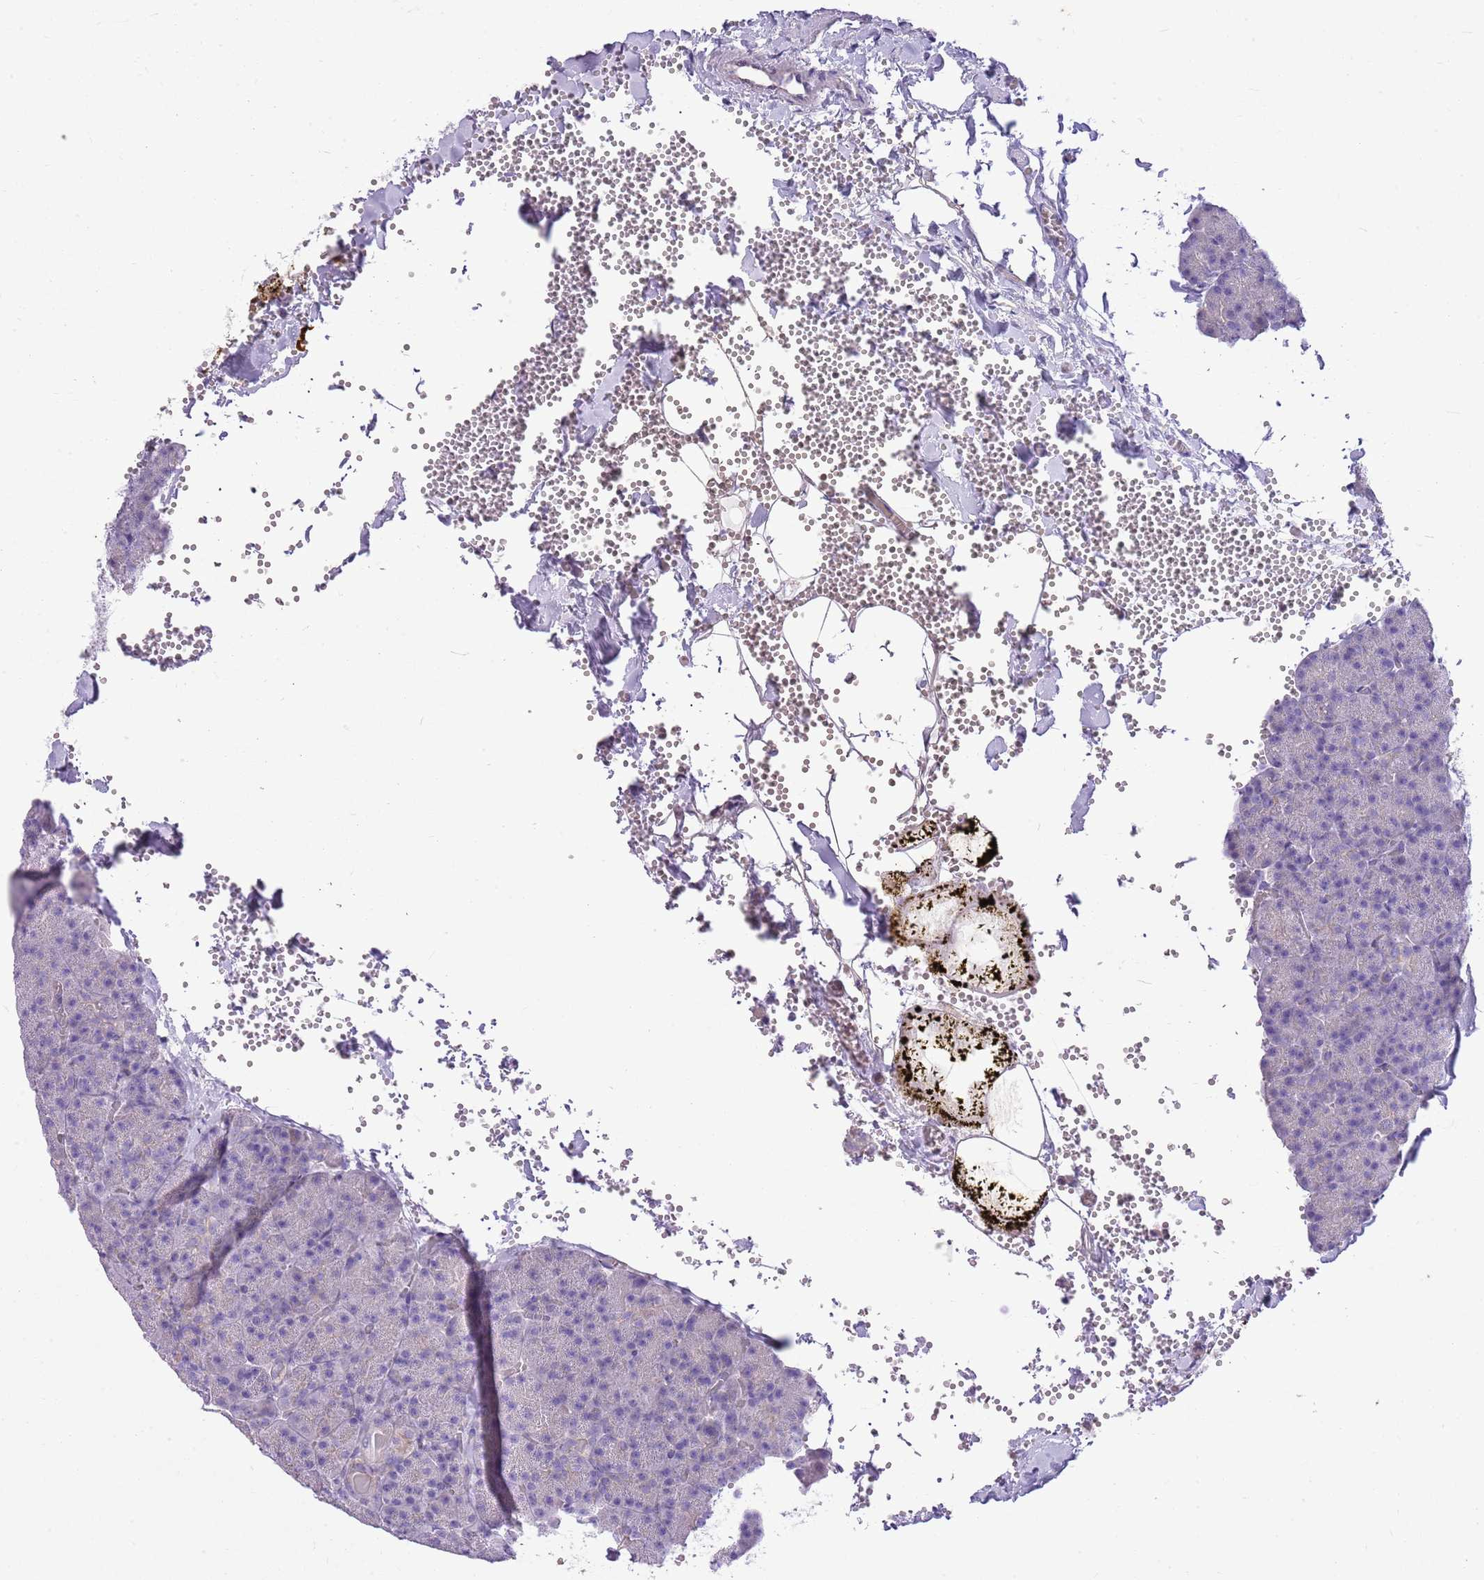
{"staining": {"intensity": "negative", "quantity": "none", "location": "none"}, "tissue": "pancreas", "cell_type": "Exocrine glandular cells", "image_type": "normal", "snomed": [{"axis": "morphology", "description": "Normal tissue, NOS"}, {"axis": "morphology", "description": "Carcinoid, malignant, NOS"}, {"axis": "topography", "description": "Pancreas"}], "caption": "A high-resolution image shows IHC staining of normal pancreas, which exhibits no significant staining in exocrine glandular cells.", "gene": "CNPPD1", "patient": {"sex": "female", "age": 35}}